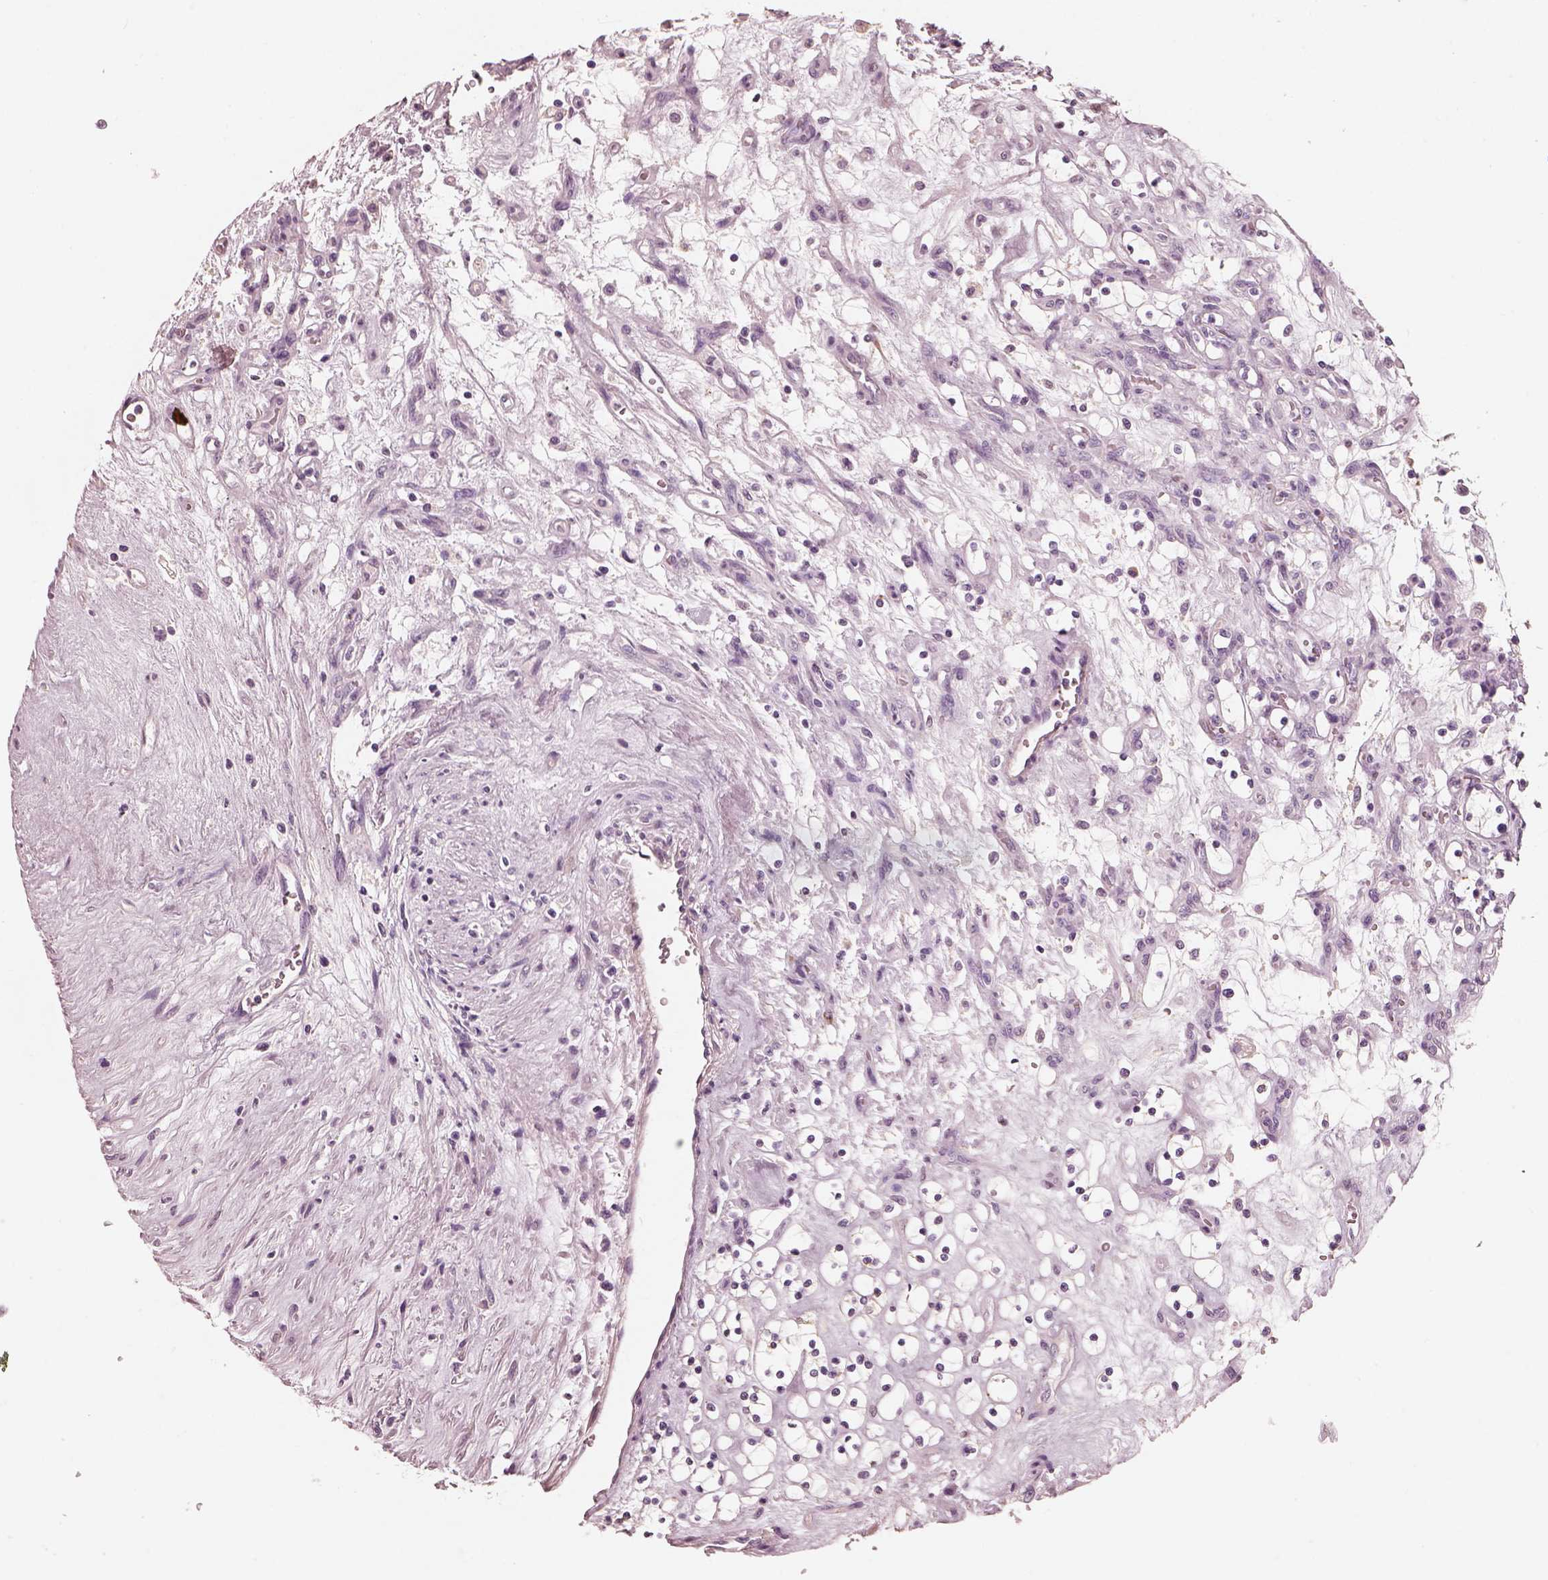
{"staining": {"intensity": "negative", "quantity": "none", "location": "none"}, "tissue": "renal cancer", "cell_type": "Tumor cells", "image_type": "cancer", "snomed": [{"axis": "morphology", "description": "Adenocarcinoma, NOS"}, {"axis": "topography", "description": "Kidney"}], "caption": "Human adenocarcinoma (renal) stained for a protein using immunohistochemistry (IHC) exhibits no staining in tumor cells.", "gene": "RS1", "patient": {"sex": "female", "age": 69}}